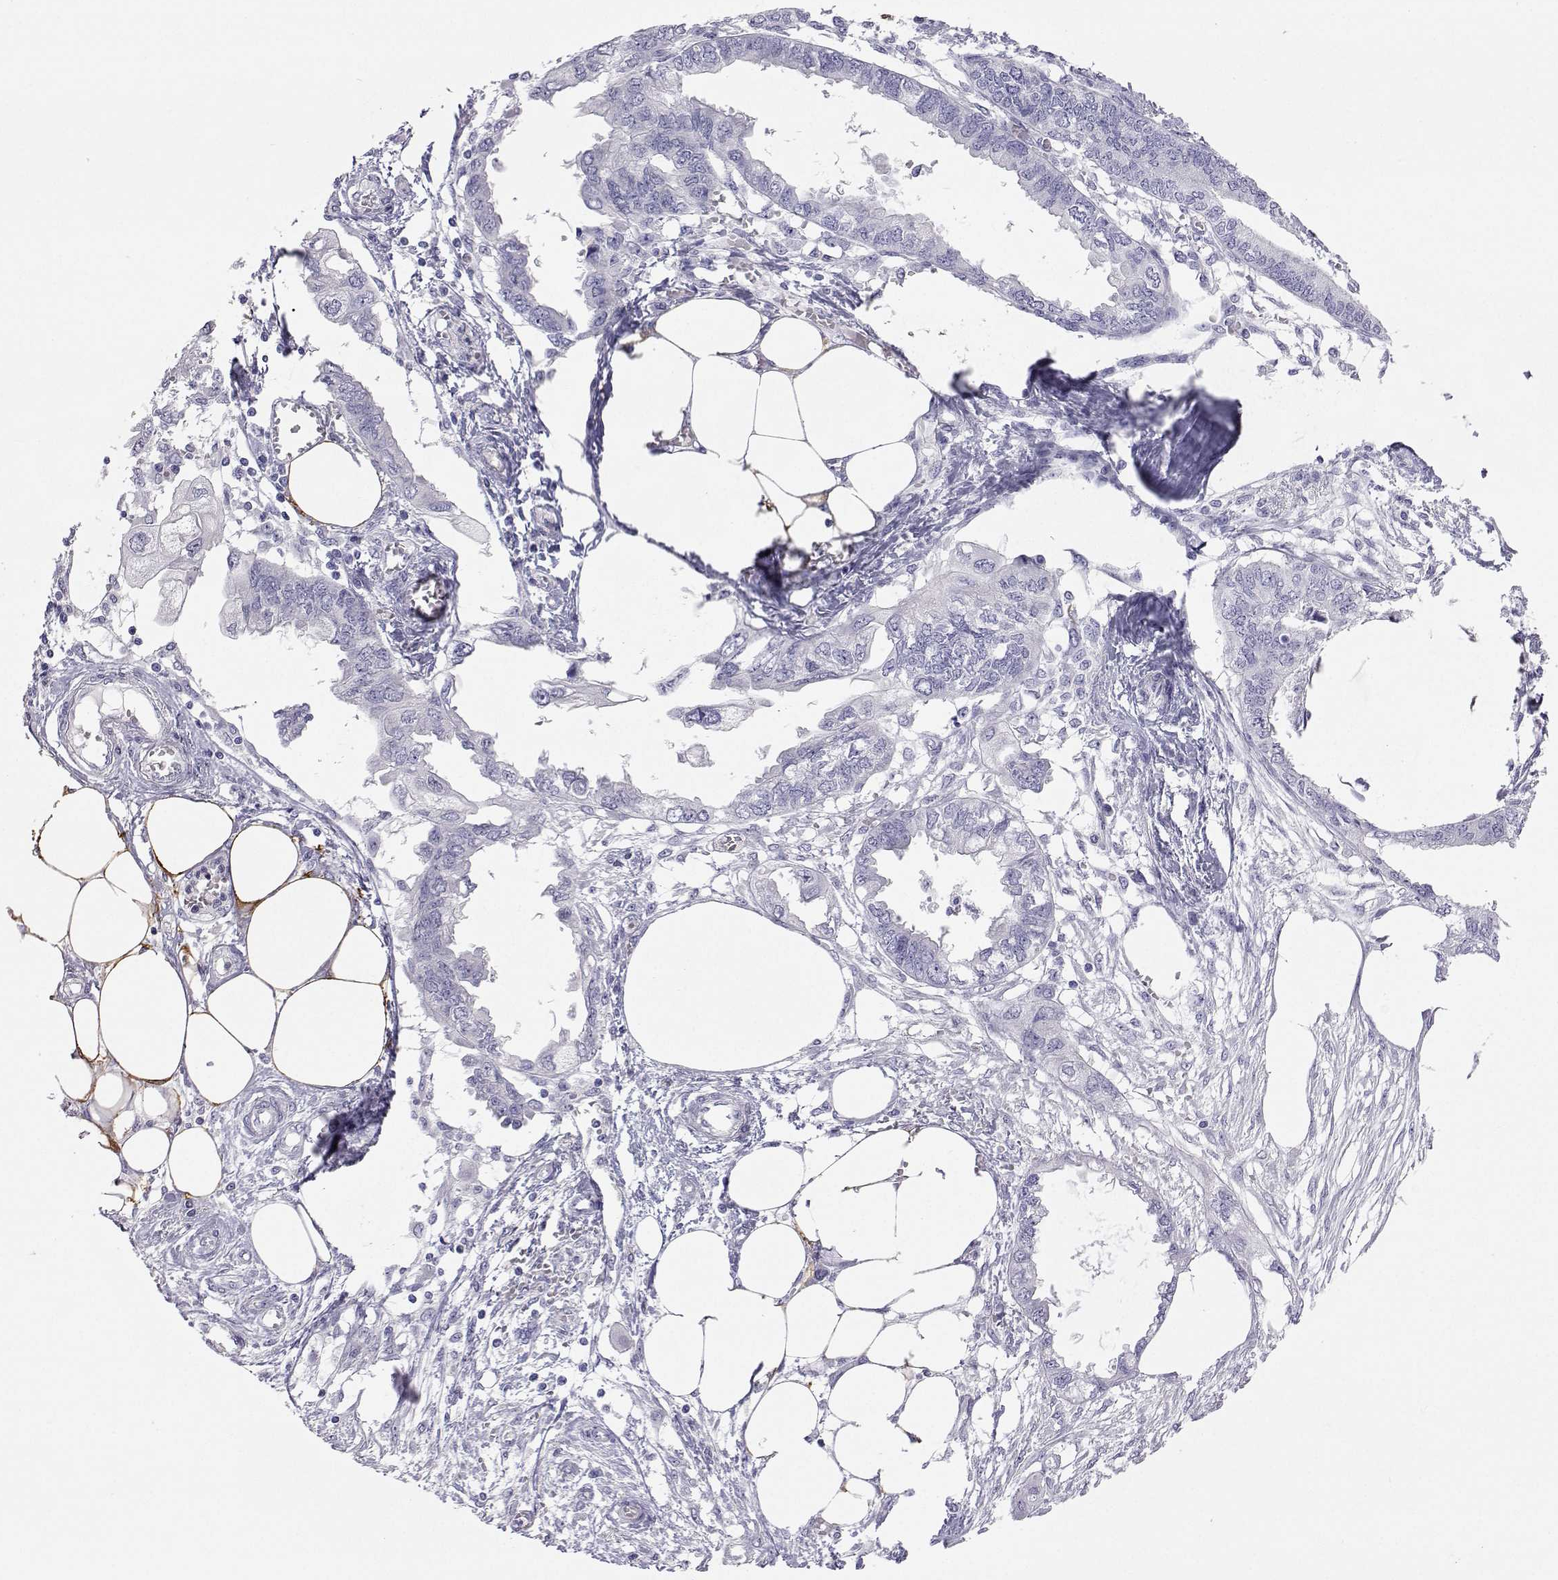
{"staining": {"intensity": "negative", "quantity": "none", "location": "none"}, "tissue": "endometrial cancer", "cell_type": "Tumor cells", "image_type": "cancer", "snomed": [{"axis": "morphology", "description": "Adenocarcinoma, NOS"}, {"axis": "morphology", "description": "Adenocarcinoma, metastatic, NOS"}, {"axis": "topography", "description": "Adipose tissue"}, {"axis": "topography", "description": "Endometrium"}], "caption": "Immunohistochemical staining of endometrial cancer (adenocarcinoma) shows no significant expression in tumor cells.", "gene": "PLIN4", "patient": {"sex": "female", "age": 67}}